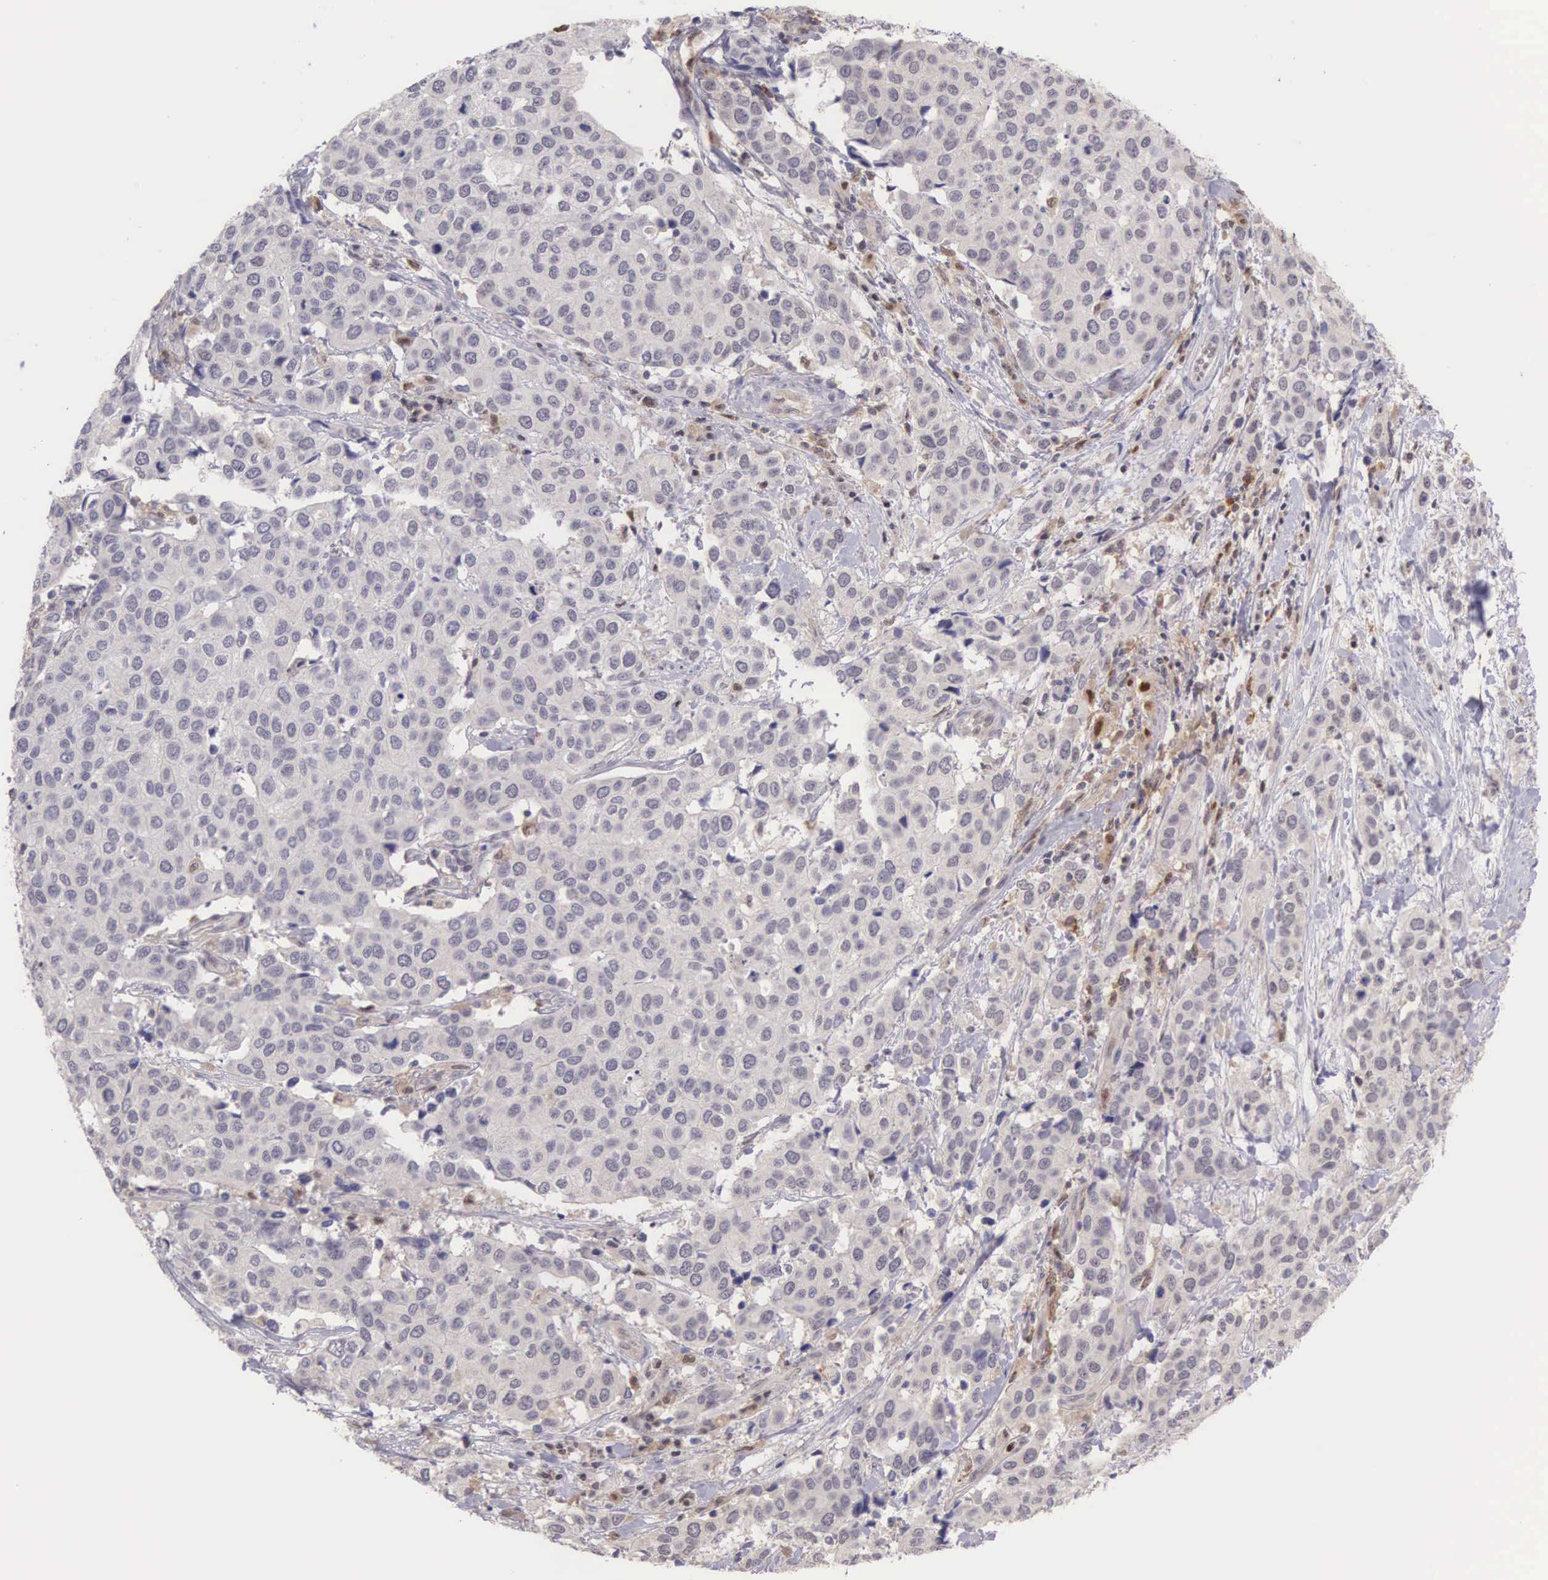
{"staining": {"intensity": "moderate", "quantity": "<25%", "location": "nuclear"}, "tissue": "cervical cancer", "cell_type": "Tumor cells", "image_type": "cancer", "snomed": [{"axis": "morphology", "description": "Squamous cell carcinoma, NOS"}, {"axis": "topography", "description": "Cervix"}], "caption": "Protein expression analysis of human cervical cancer (squamous cell carcinoma) reveals moderate nuclear positivity in about <25% of tumor cells. Immunohistochemistry stains the protein in brown and the nuclei are stained blue.", "gene": "GRK3", "patient": {"sex": "female", "age": 54}}